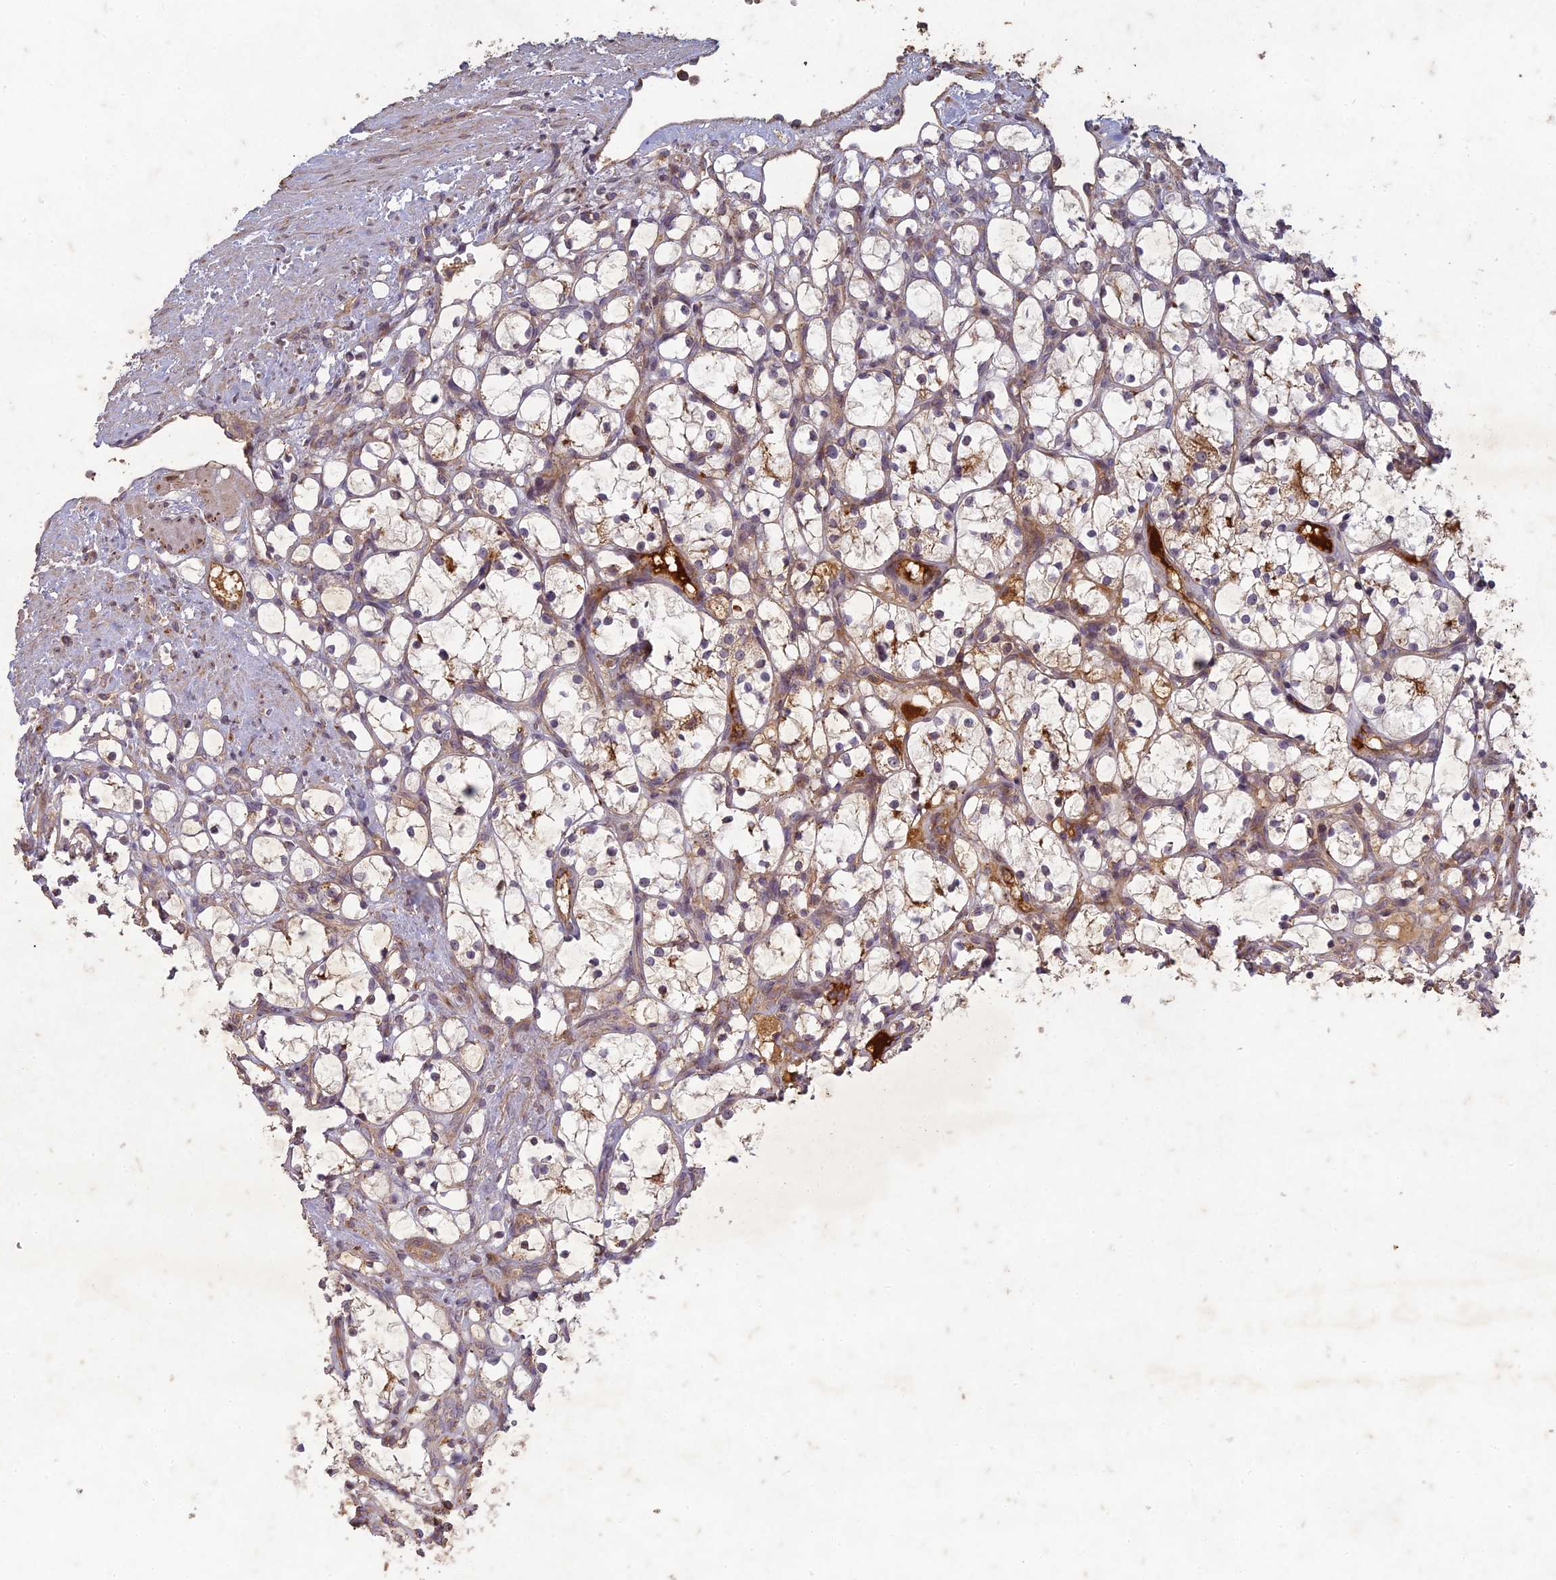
{"staining": {"intensity": "weak", "quantity": "<25%", "location": "cytoplasmic/membranous"}, "tissue": "renal cancer", "cell_type": "Tumor cells", "image_type": "cancer", "snomed": [{"axis": "morphology", "description": "Adenocarcinoma, NOS"}, {"axis": "topography", "description": "Kidney"}], "caption": "A high-resolution histopathology image shows immunohistochemistry staining of renal cancer, which exhibits no significant staining in tumor cells. Brightfield microscopy of immunohistochemistry stained with DAB (3,3'-diaminobenzidine) (brown) and hematoxylin (blue), captured at high magnification.", "gene": "TCF25", "patient": {"sex": "female", "age": 69}}